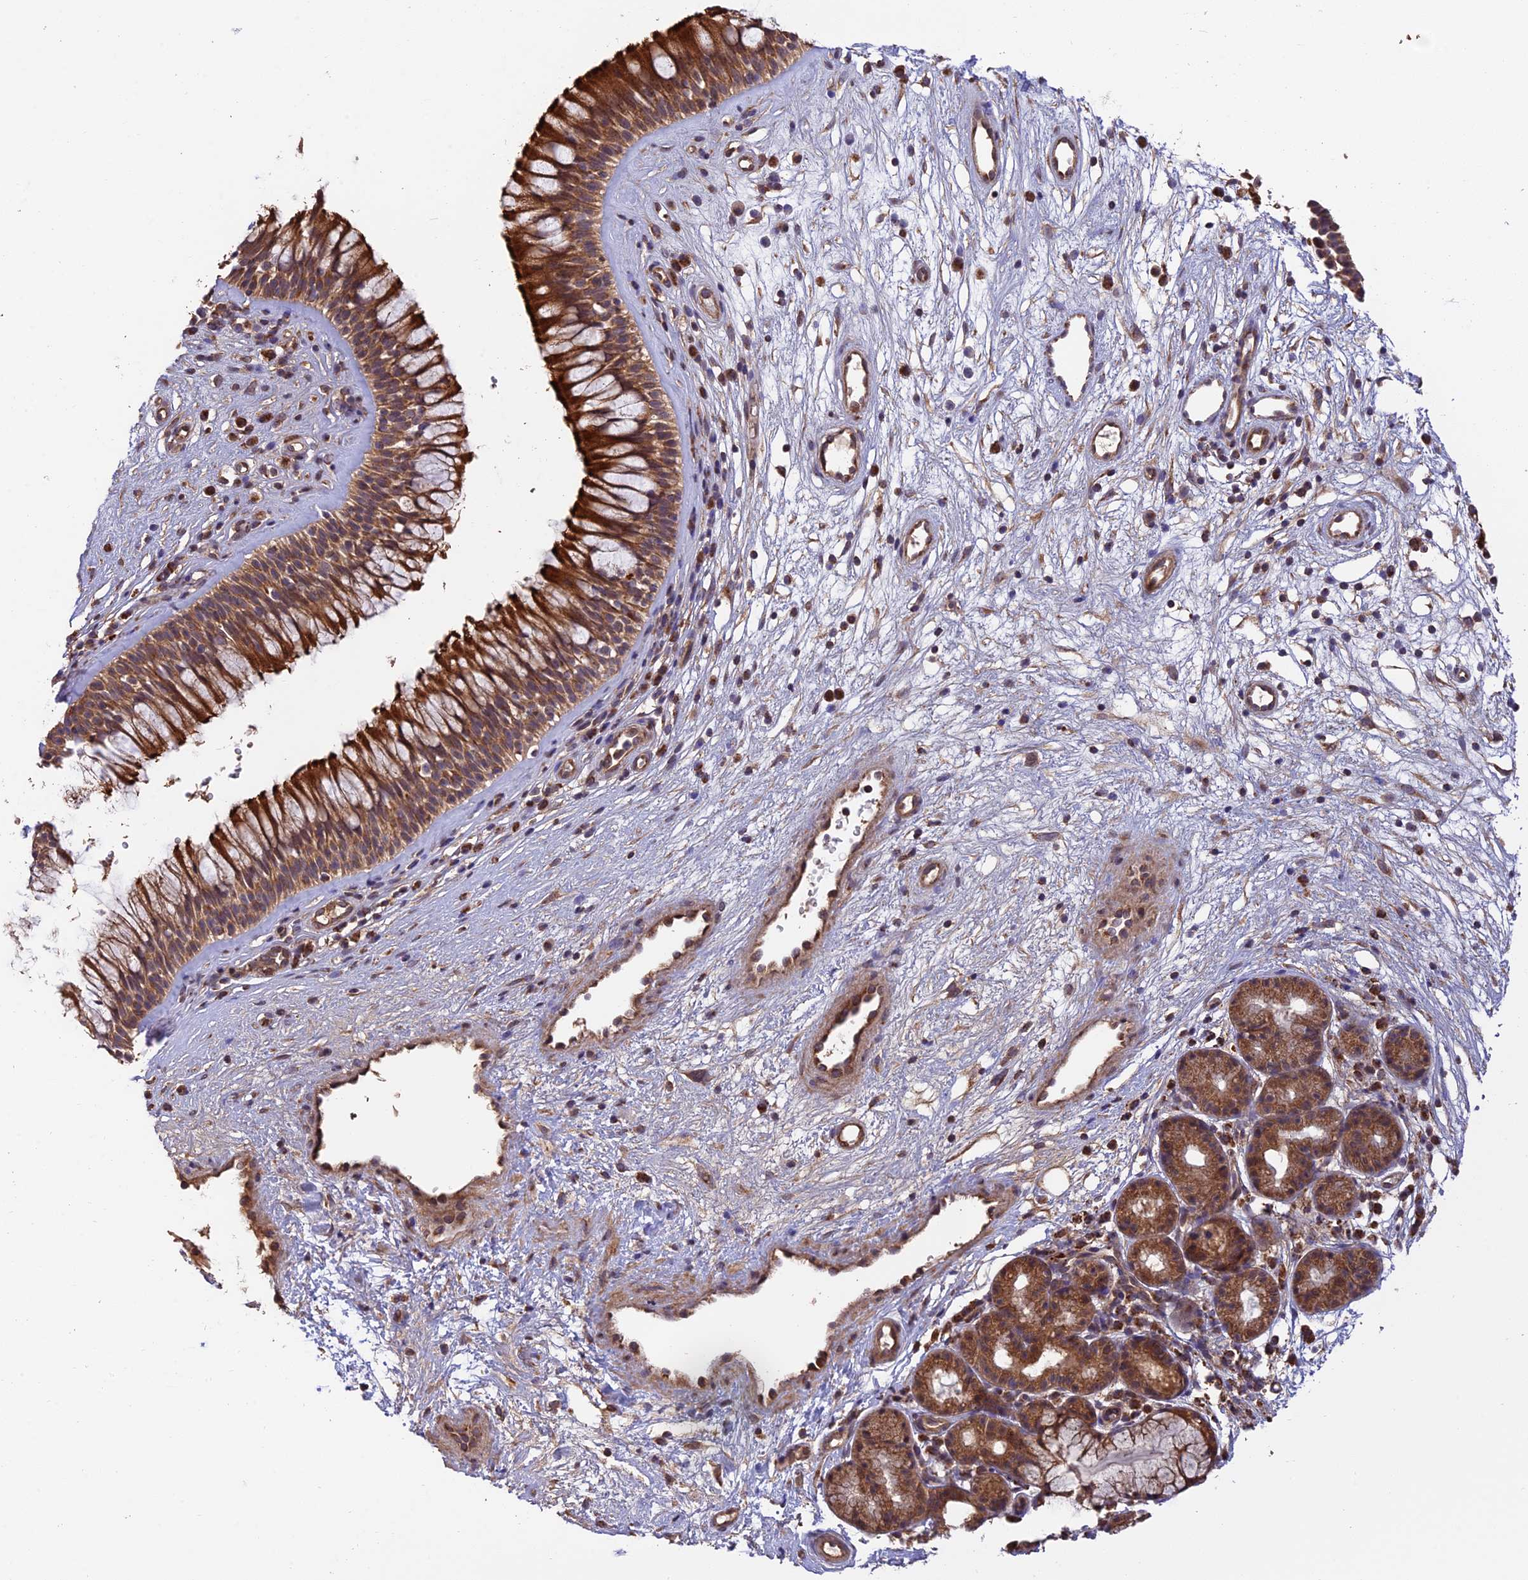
{"staining": {"intensity": "strong", "quantity": ">75%", "location": "cytoplasmic/membranous"}, "tissue": "nasopharynx", "cell_type": "Respiratory epithelial cells", "image_type": "normal", "snomed": [{"axis": "morphology", "description": "Normal tissue, NOS"}, {"axis": "topography", "description": "Nasopharynx"}], "caption": "A high amount of strong cytoplasmic/membranous staining is seen in about >75% of respiratory epithelial cells in normal nasopharynx.", "gene": "MNS1", "patient": {"sex": "male", "age": 32}}